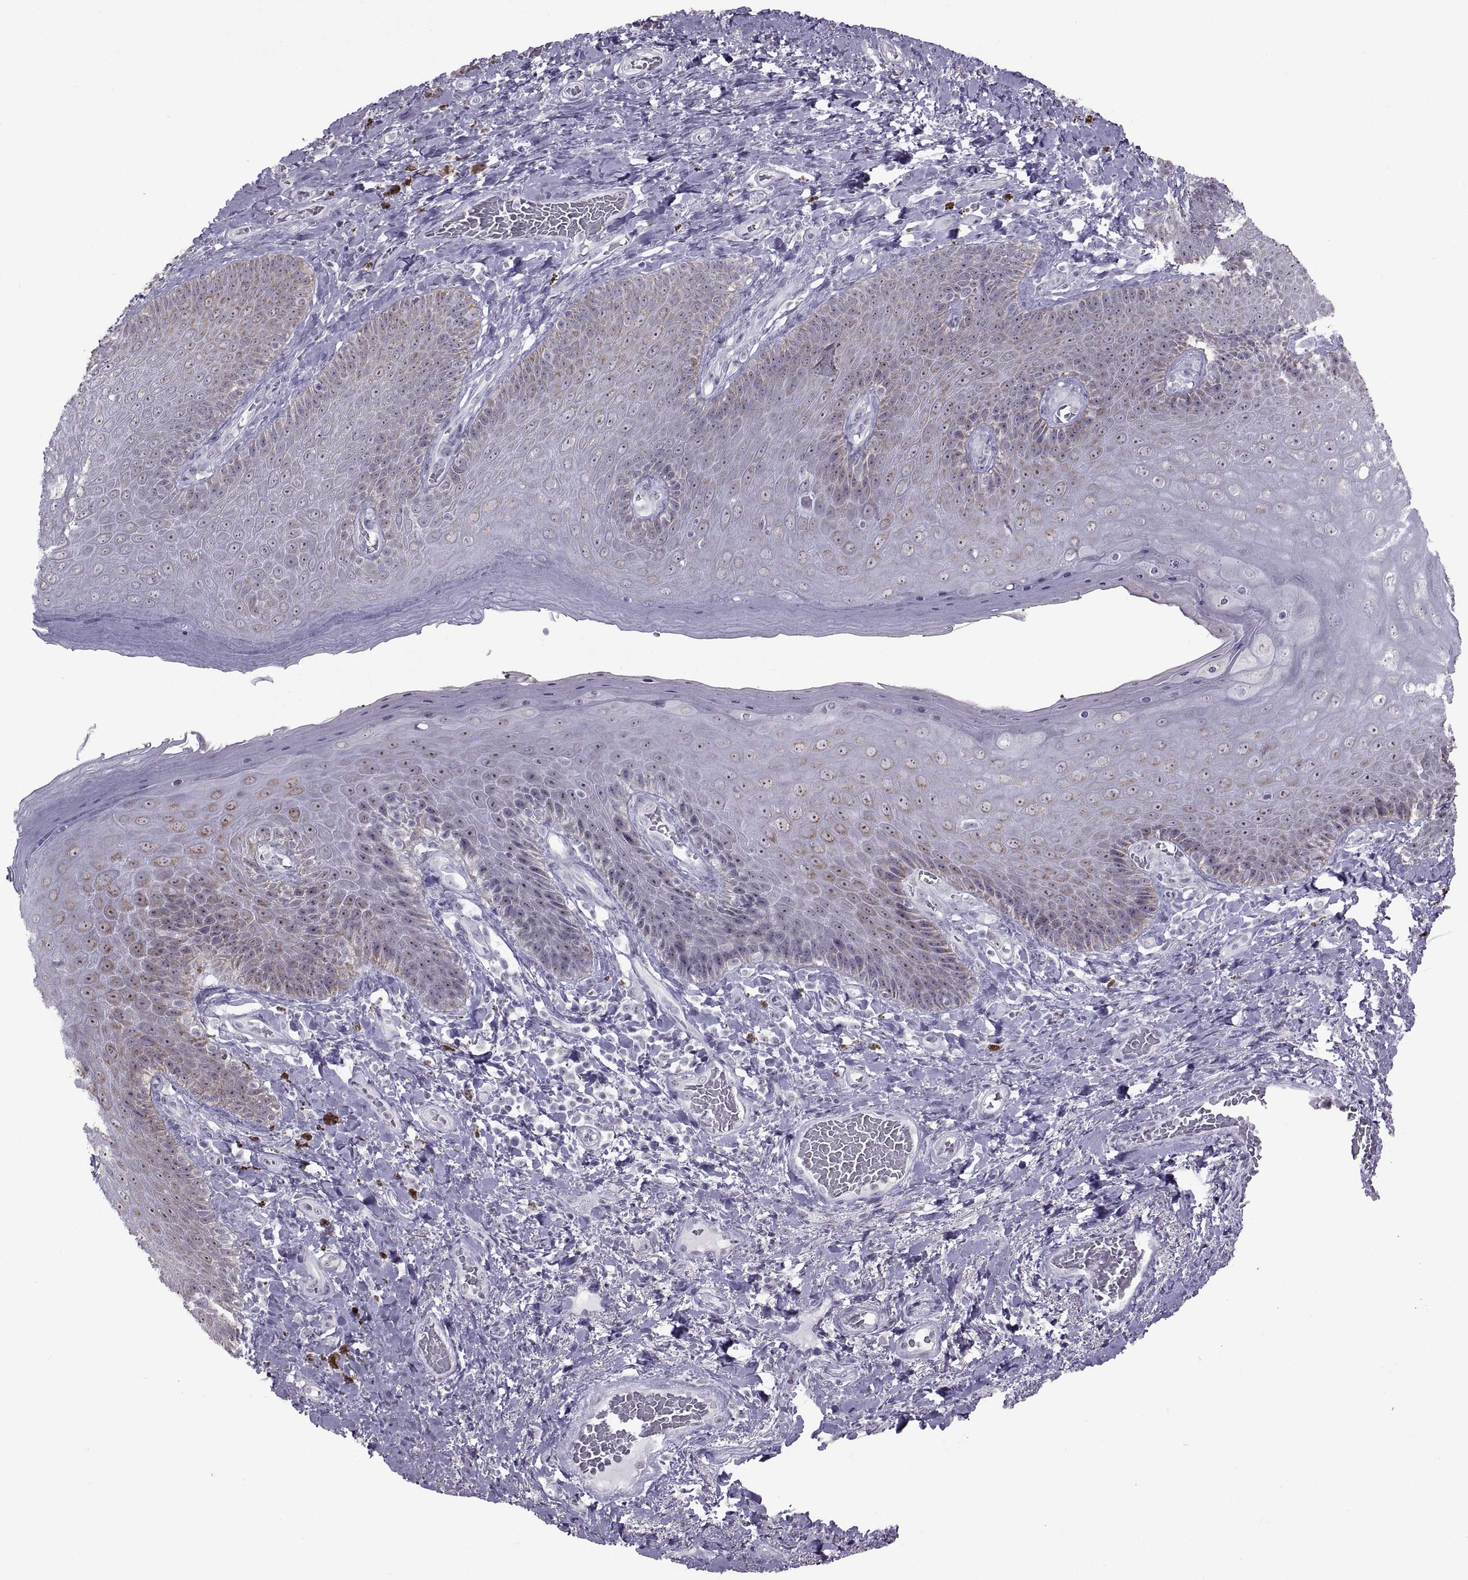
{"staining": {"intensity": "weak", "quantity": "<25%", "location": "cytoplasmic/membranous"}, "tissue": "skin", "cell_type": "Epidermal cells", "image_type": "normal", "snomed": [{"axis": "morphology", "description": "Normal tissue, NOS"}, {"axis": "topography", "description": "Skeletal muscle"}, {"axis": "topography", "description": "Anal"}, {"axis": "topography", "description": "Peripheral nerve tissue"}], "caption": "High power microscopy histopathology image of an immunohistochemistry histopathology image of normal skin, revealing no significant positivity in epidermal cells.", "gene": "ASIC2", "patient": {"sex": "male", "age": 53}}